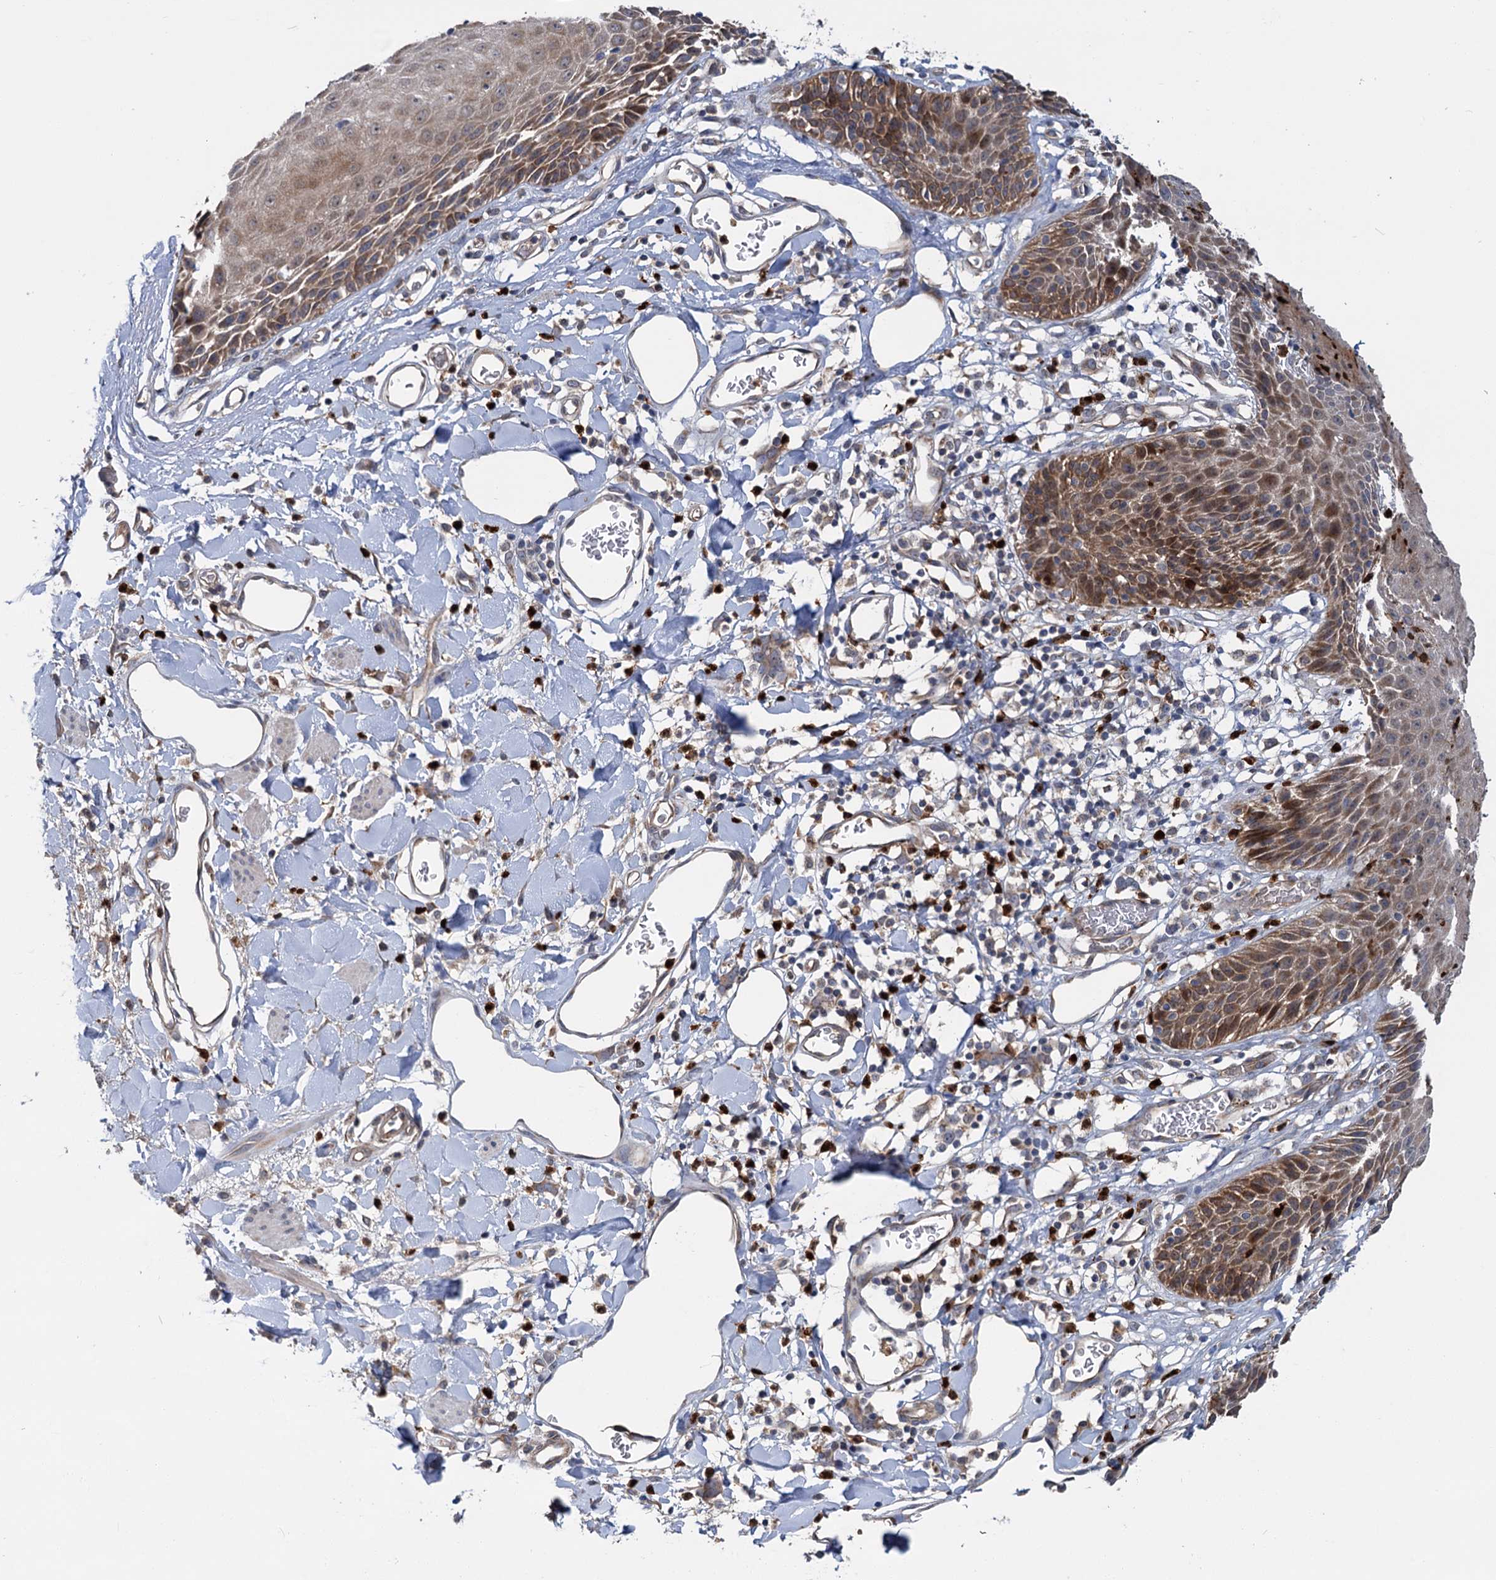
{"staining": {"intensity": "moderate", "quantity": ">75%", "location": "cytoplasmic/membranous"}, "tissue": "skin", "cell_type": "Epidermal cells", "image_type": "normal", "snomed": [{"axis": "morphology", "description": "Normal tissue, NOS"}, {"axis": "topography", "description": "Vulva"}], "caption": "Moderate cytoplasmic/membranous positivity for a protein is appreciated in approximately >75% of epidermal cells of unremarkable skin using IHC.", "gene": "DYNC2H1", "patient": {"sex": "female", "age": 68}}